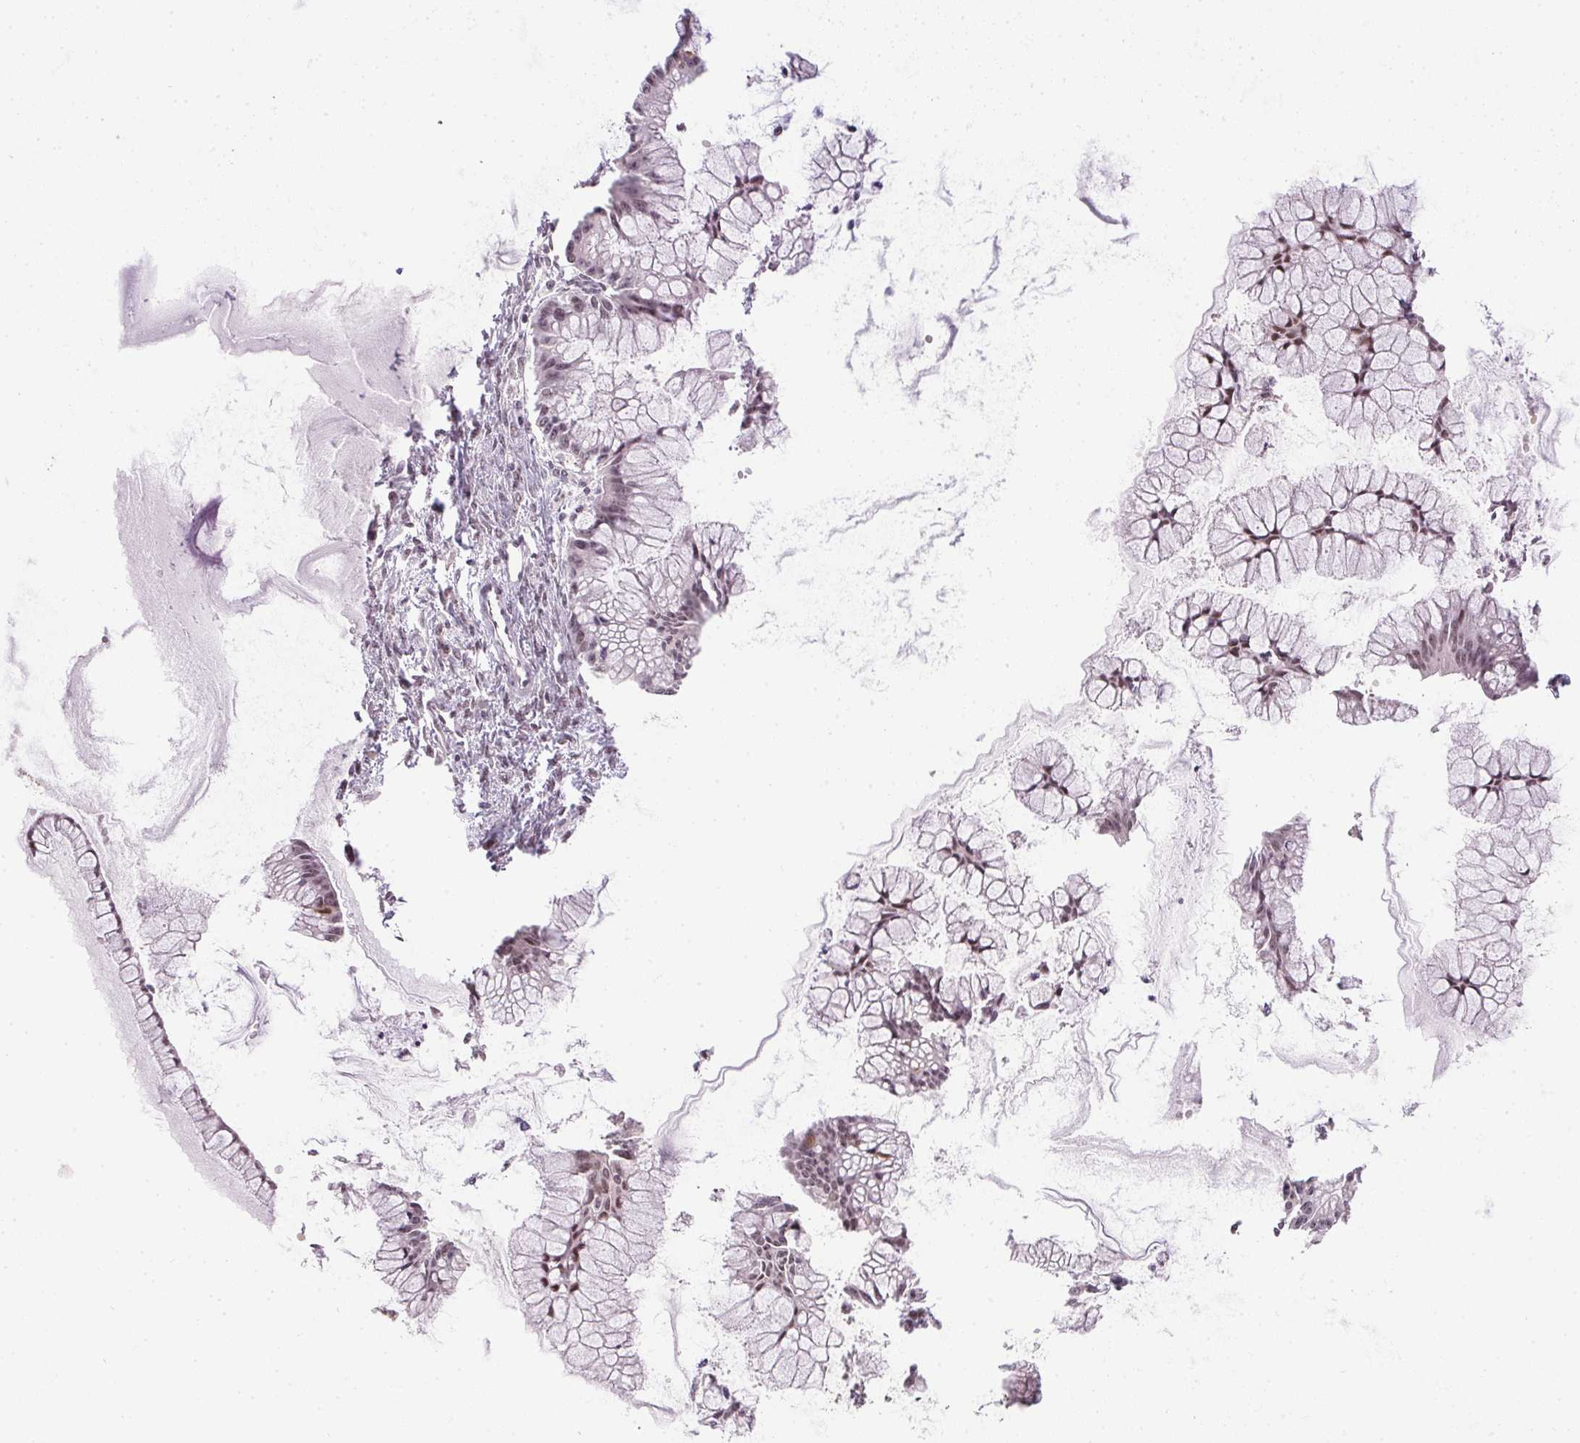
{"staining": {"intensity": "weak", "quantity": "<25%", "location": "nuclear"}, "tissue": "ovarian cancer", "cell_type": "Tumor cells", "image_type": "cancer", "snomed": [{"axis": "morphology", "description": "Cystadenocarcinoma, mucinous, NOS"}, {"axis": "topography", "description": "Ovary"}], "caption": "Immunohistochemistry (IHC) image of neoplastic tissue: human ovarian mucinous cystadenocarcinoma stained with DAB shows no significant protein positivity in tumor cells.", "gene": "KDM4D", "patient": {"sex": "female", "age": 41}}